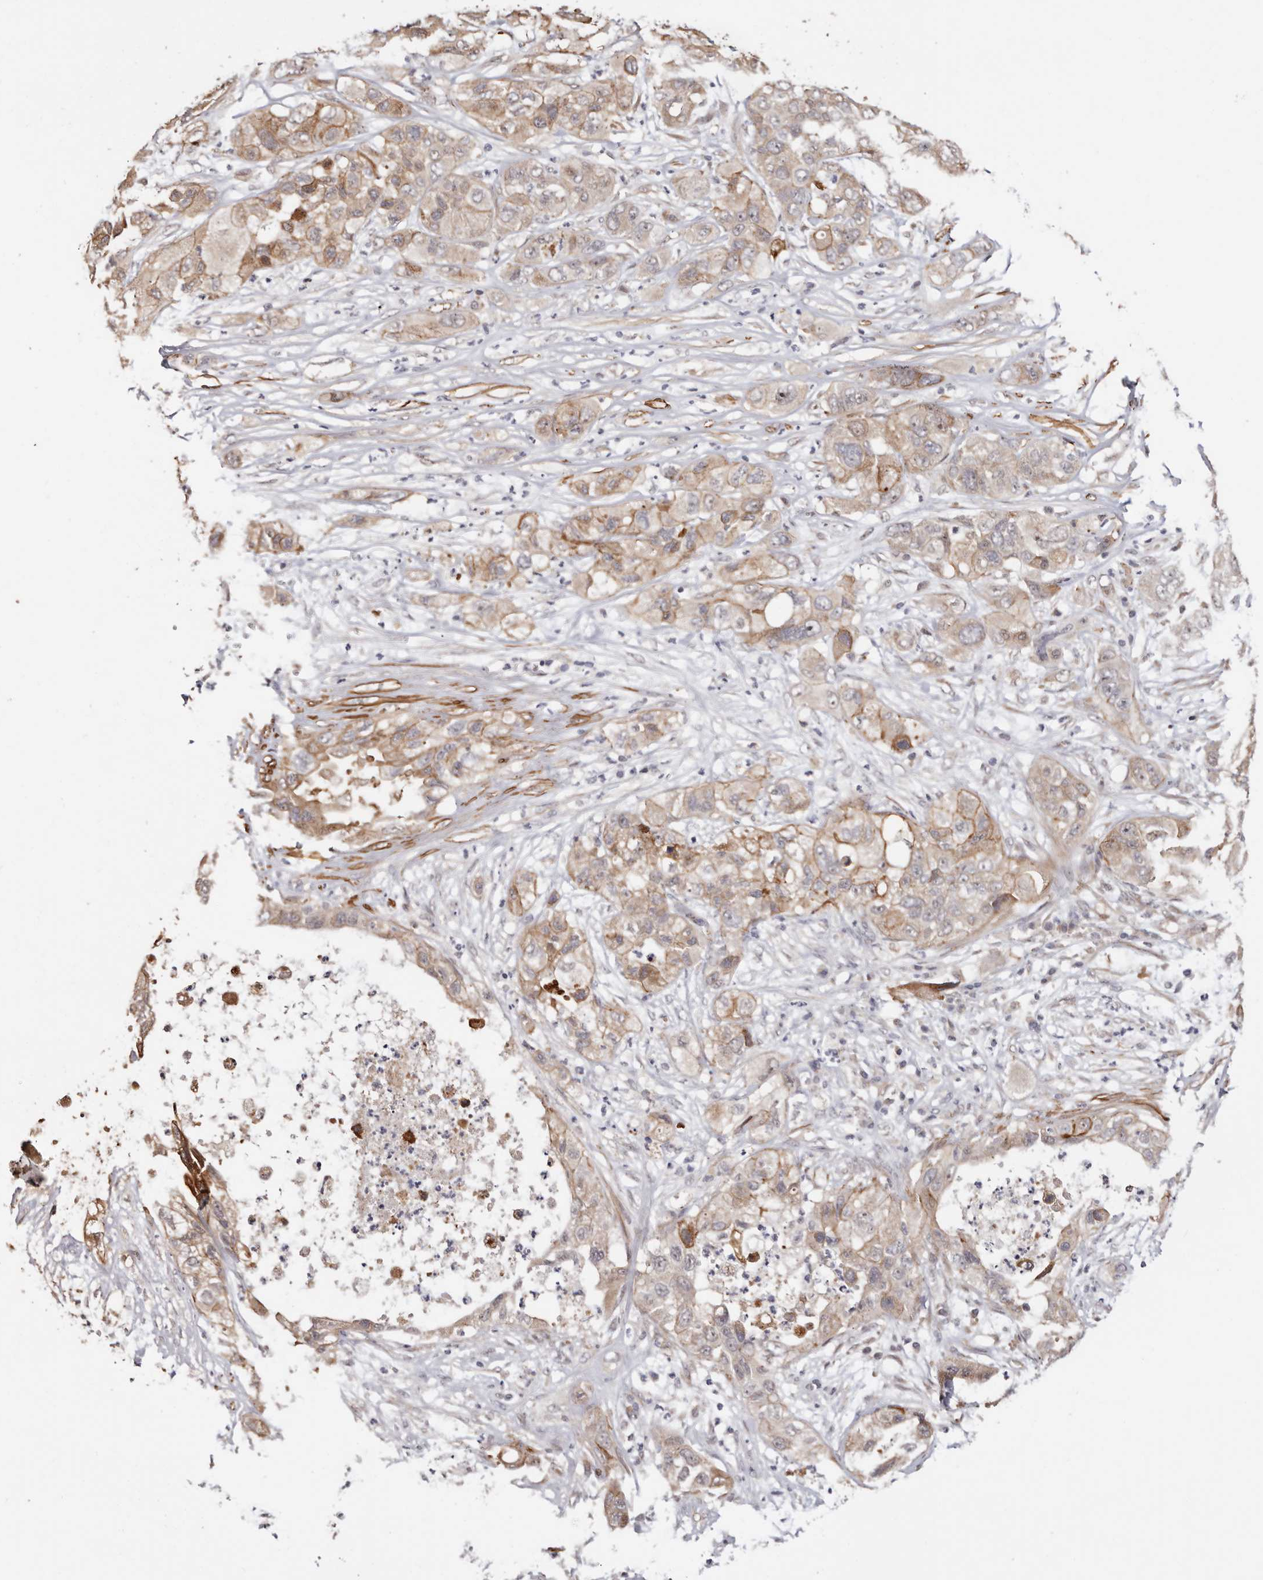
{"staining": {"intensity": "moderate", "quantity": ">75%", "location": "cytoplasmic/membranous"}, "tissue": "pancreatic cancer", "cell_type": "Tumor cells", "image_type": "cancer", "snomed": [{"axis": "morphology", "description": "Adenocarcinoma, NOS"}, {"axis": "topography", "description": "Pancreas"}], "caption": "Protein staining displays moderate cytoplasmic/membranous positivity in approximately >75% of tumor cells in adenocarcinoma (pancreatic).", "gene": "TRIP13", "patient": {"sex": "female", "age": 78}}